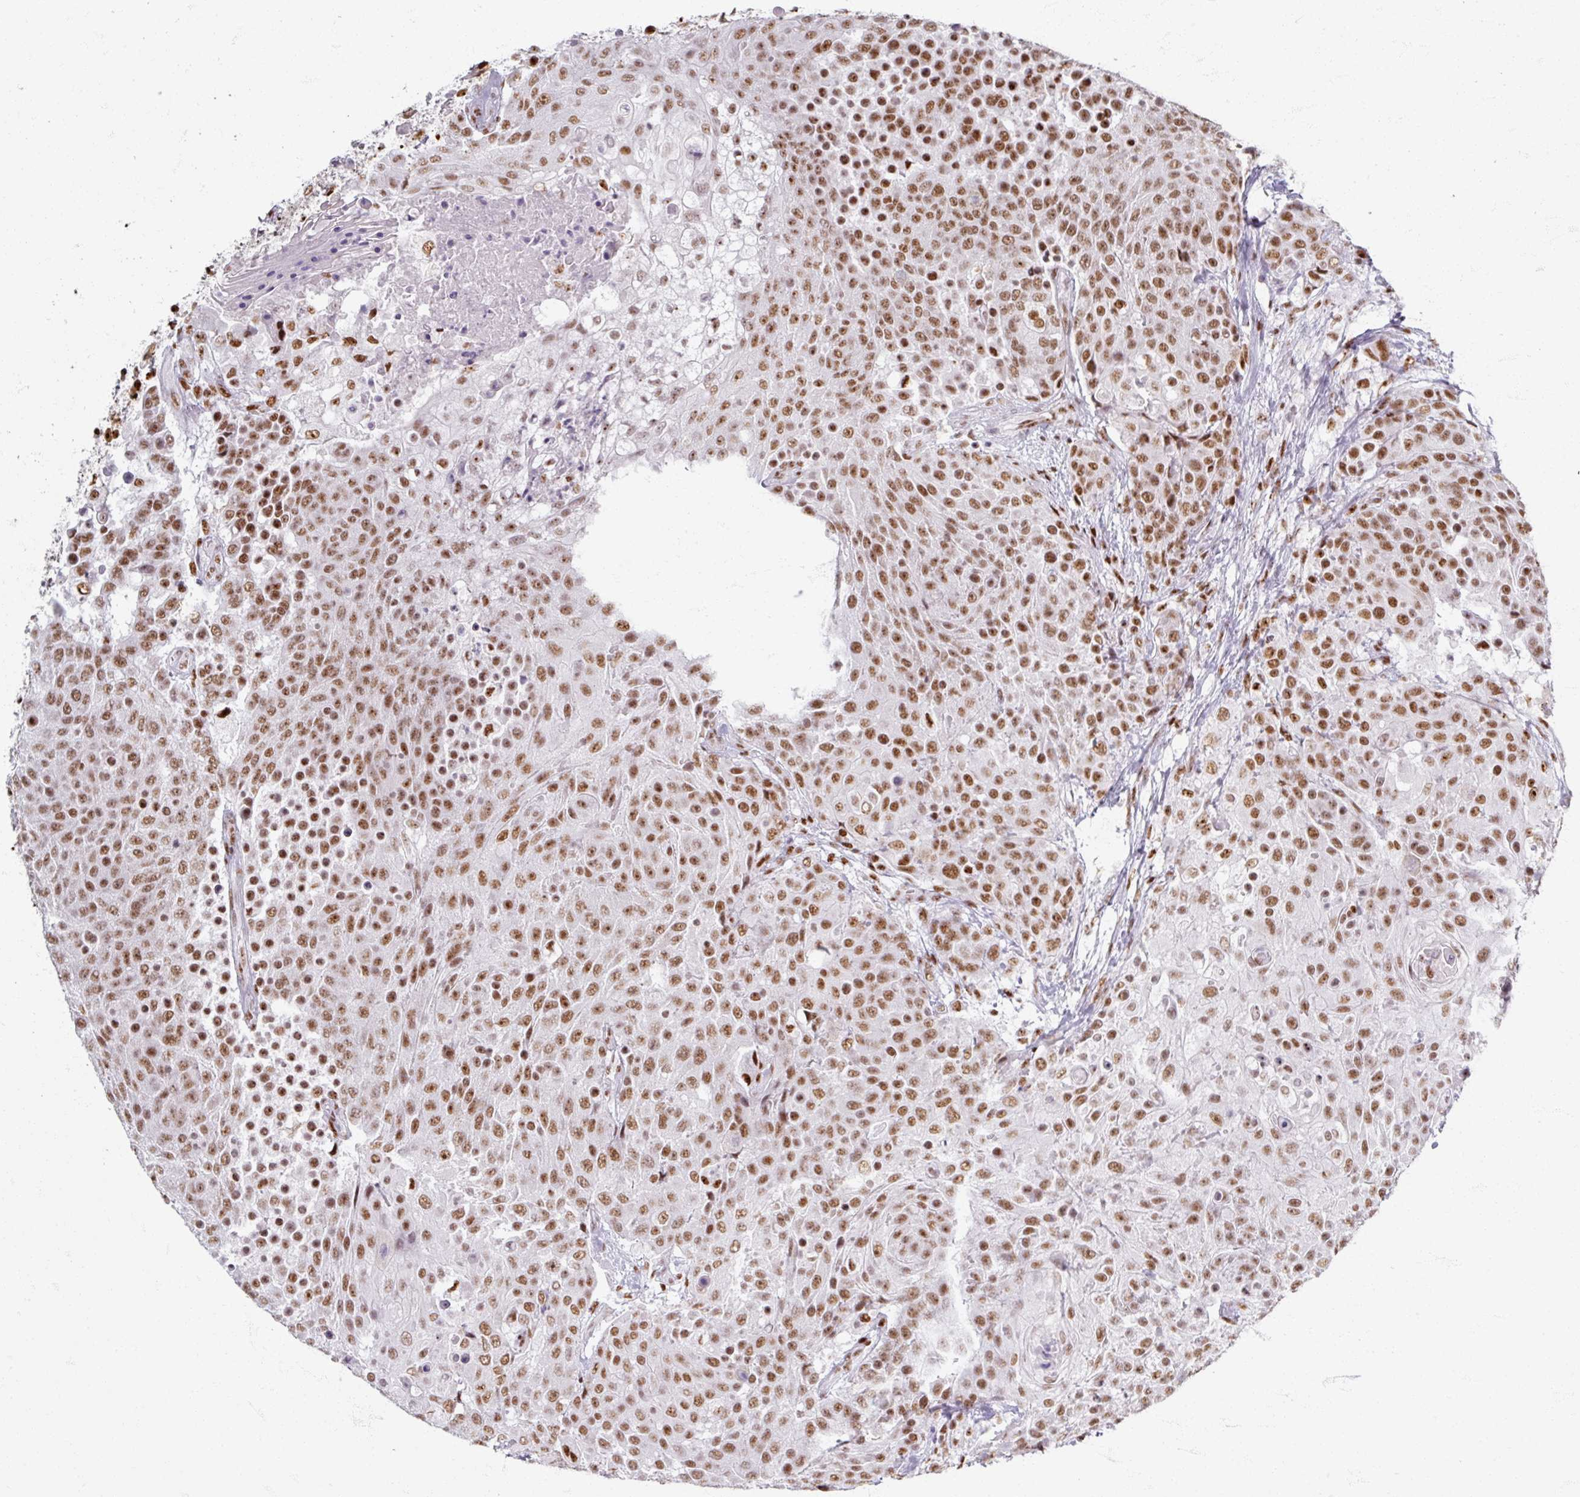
{"staining": {"intensity": "moderate", "quantity": ">75%", "location": "nuclear"}, "tissue": "urothelial cancer", "cell_type": "Tumor cells", "image_type": "cancer", "snomed": [{"axis": "morphology", "description": "Urothelial carcinoma, High grade"}, {"axis": "topography", "description": "Urinary bladder"}], "caption": "Urothelial cancer tissue demonstrates moderate nuclear staining in approximately >75% of tumor cells, visualized by immunohistochemistry.", "gene": "ADAR", "patient": {"sex": "female", "age": 63}}